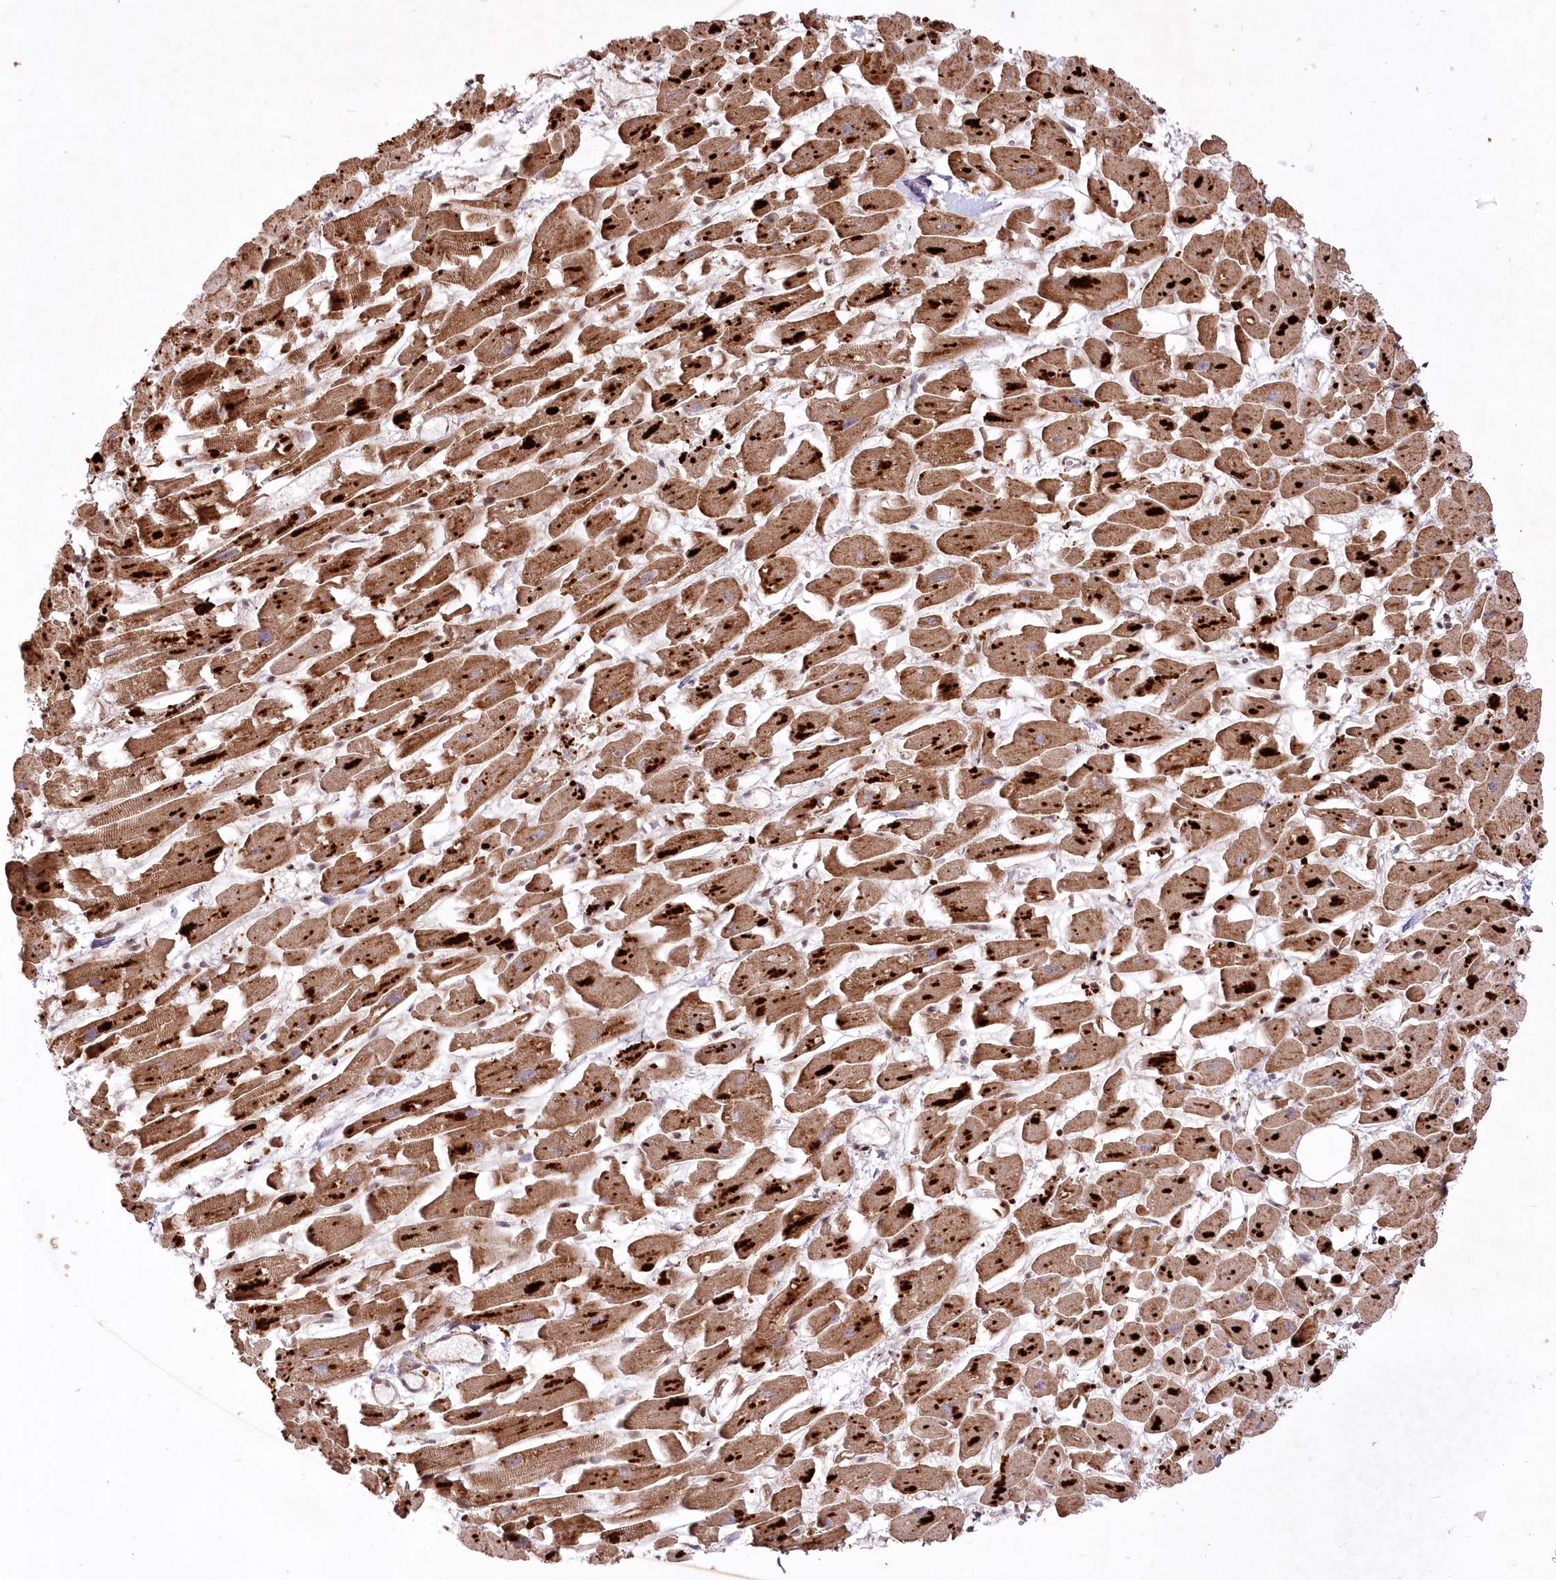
{"staining": {"intensity": "moderate", "quantity": ">75%", "location": "cytoplasmic/membranous"}, "tissue": "heart muscle", "cell_type": "Cardiomyocytes", "image_type": "normal", "snomed": [{"axis": "morphology", "description": "Normal tissue, NOS"}, {"axis": "topography", "description": "Heart"}], "caption": "This image shows immunohistochemistry (IHC) staining of unremarkable human heart muscle, with medium moderate cytoplasmic/membranous positivity in approximately >75% of cardiomyocytes.", "gene": "PSTK", "patient": {"sex": "female", "age": 64}}